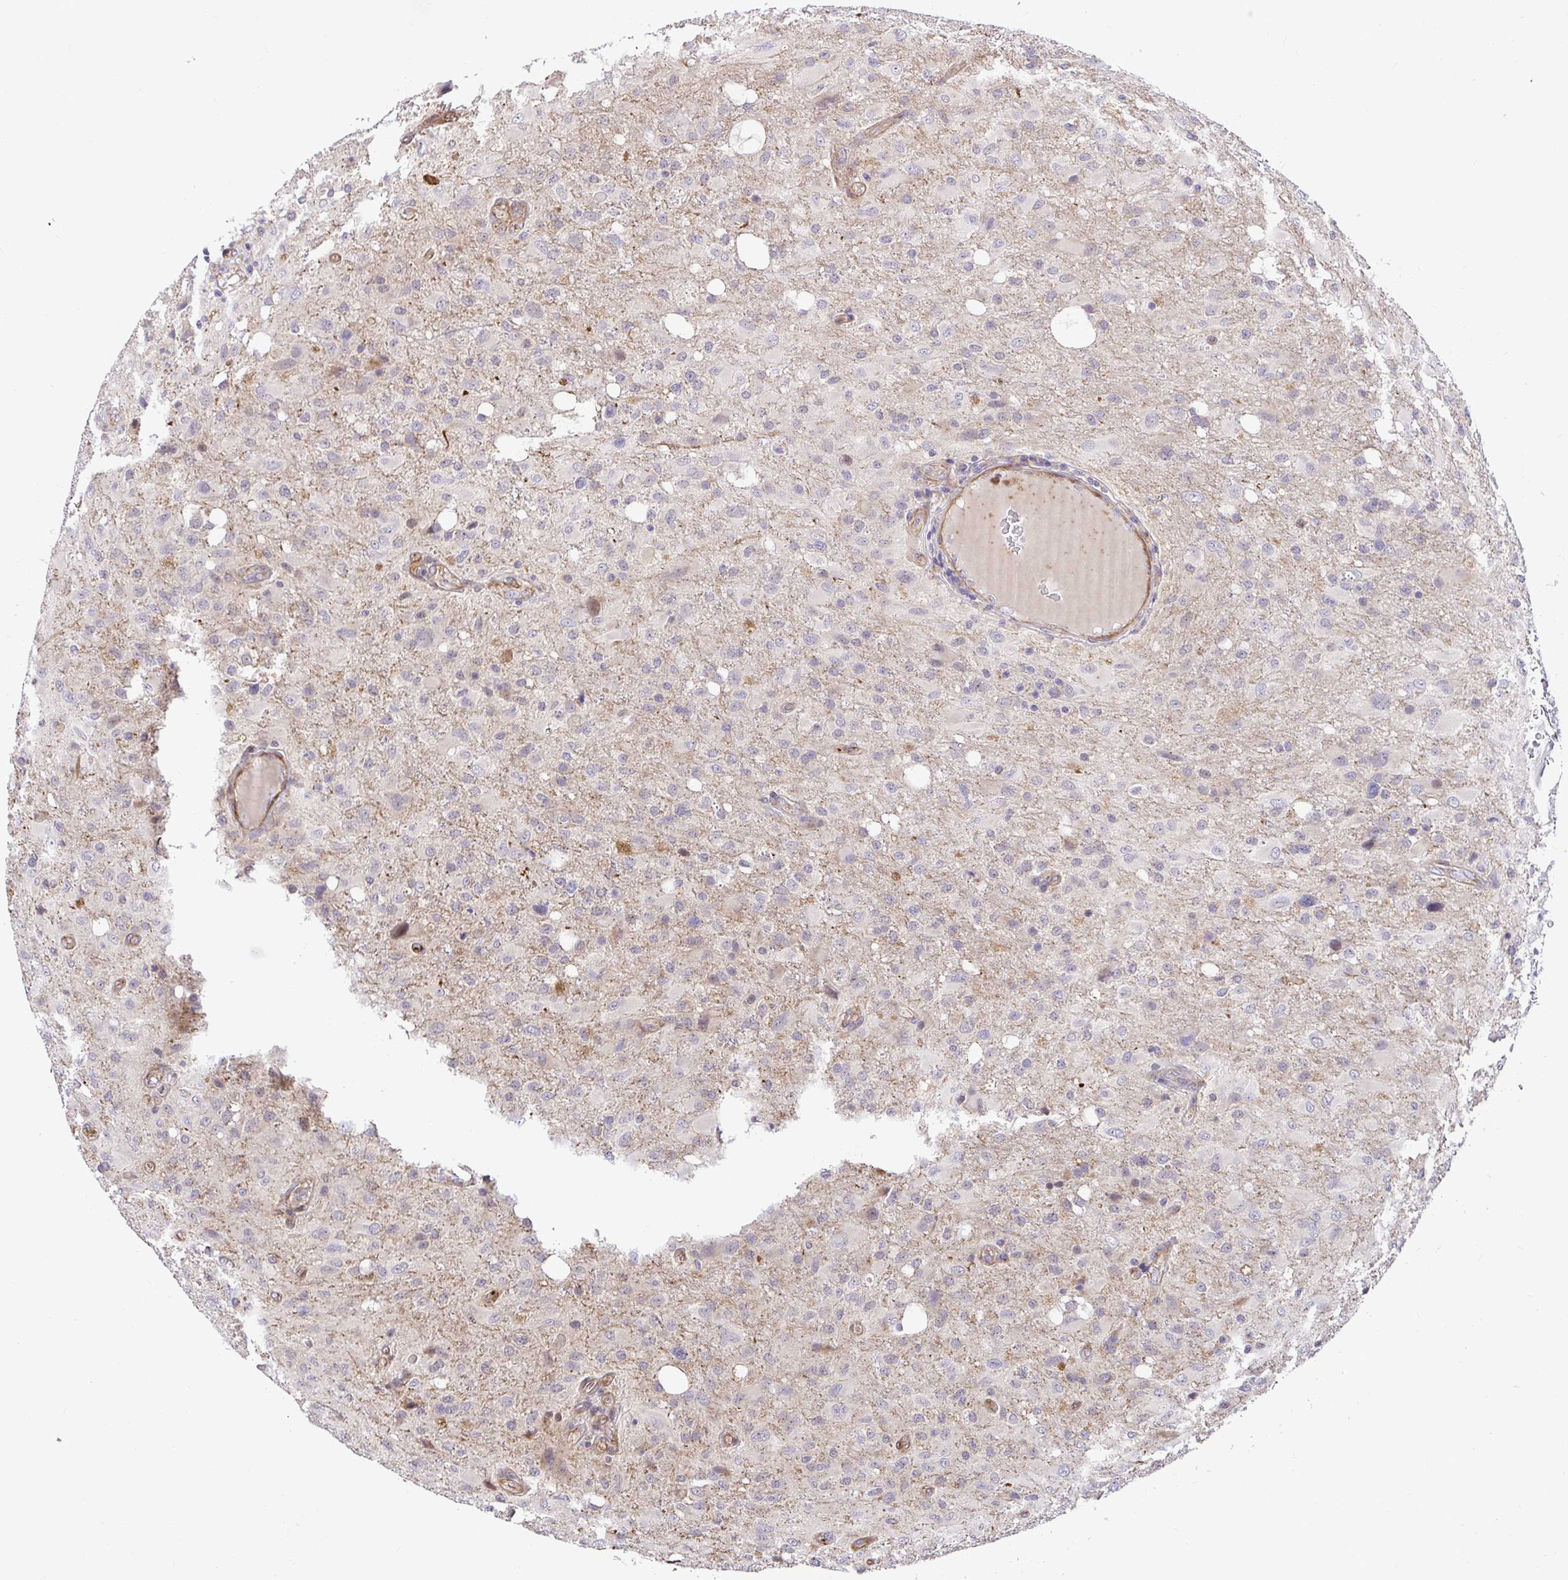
{"staining": {"intensity": "negative", "quantity": "none", "location": "none"}, "tissue": "glioma", "cell_type": "Tumor cells", "image_type": "cancer", "snomed": [{"axis": "morphology", "description": "Glioma, malignant, High grade"}, {"axis": "topography", "description": "Brain"}], "caption": "Photomicrograph shows no protein positivity in tumor cells of glioma tissue.", "gene": "TRIM55", "patient": {"sex": "male", "age": 53}}